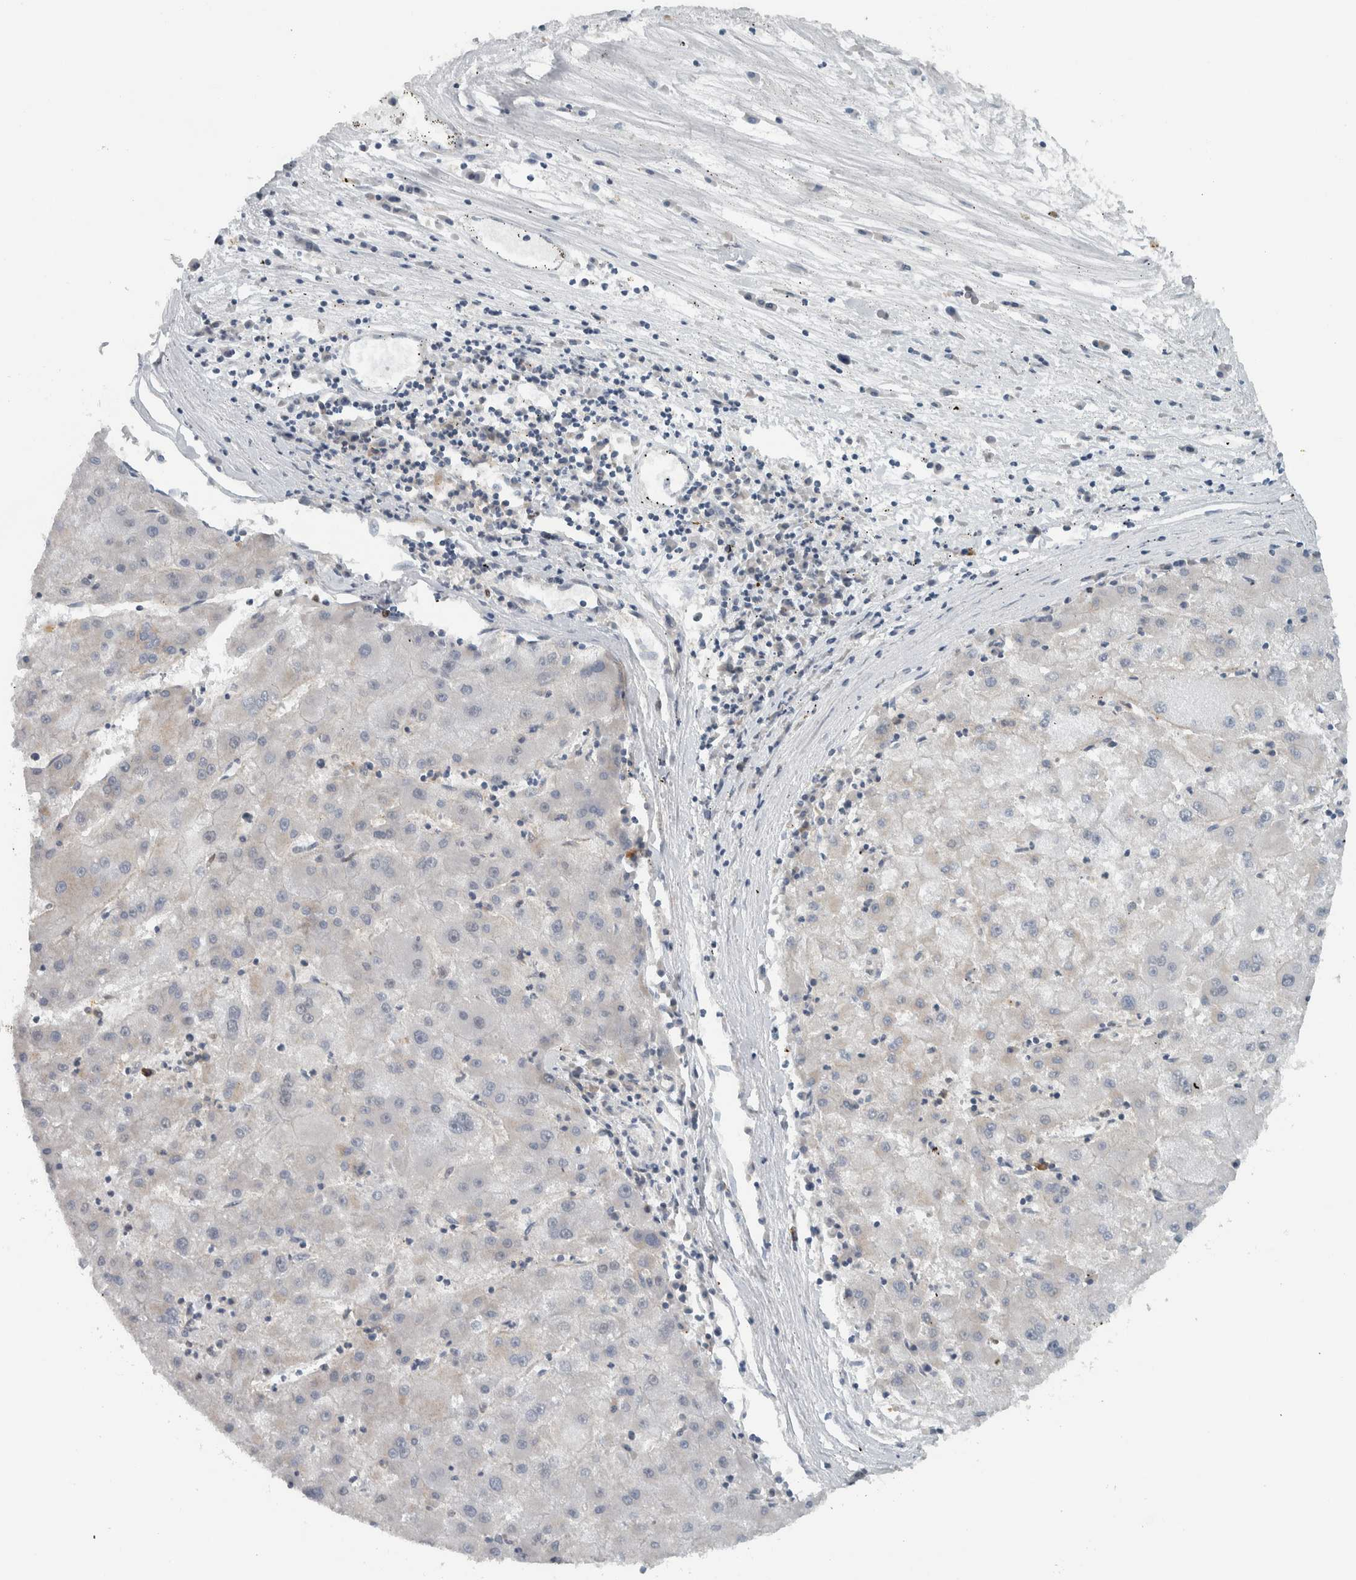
{"staining": {"intensity": "weak", "quantity": "<25%", "location": "cytoplasmic/membranous"}, "tissue": "liver cancer", "cell_type": "Tumor cells", "image_type": "cancer", "snomed": [{"axis": "morphology", "description": "Carcinoma, Hepatocellular, NOS"}, {"axis": "topography", "description": "Liver"}], "caption": "An IHC image of liver hepatocellular carcinoma is shown. There is no staining in tumor cells of liver hepatocellular carcinoma. The staining is performed using DAB brown chromogen with nuclei counter-stained in using hematoxylin.", "gene": "ADPRM", "patient": {"sex": "male", "age": 72}}